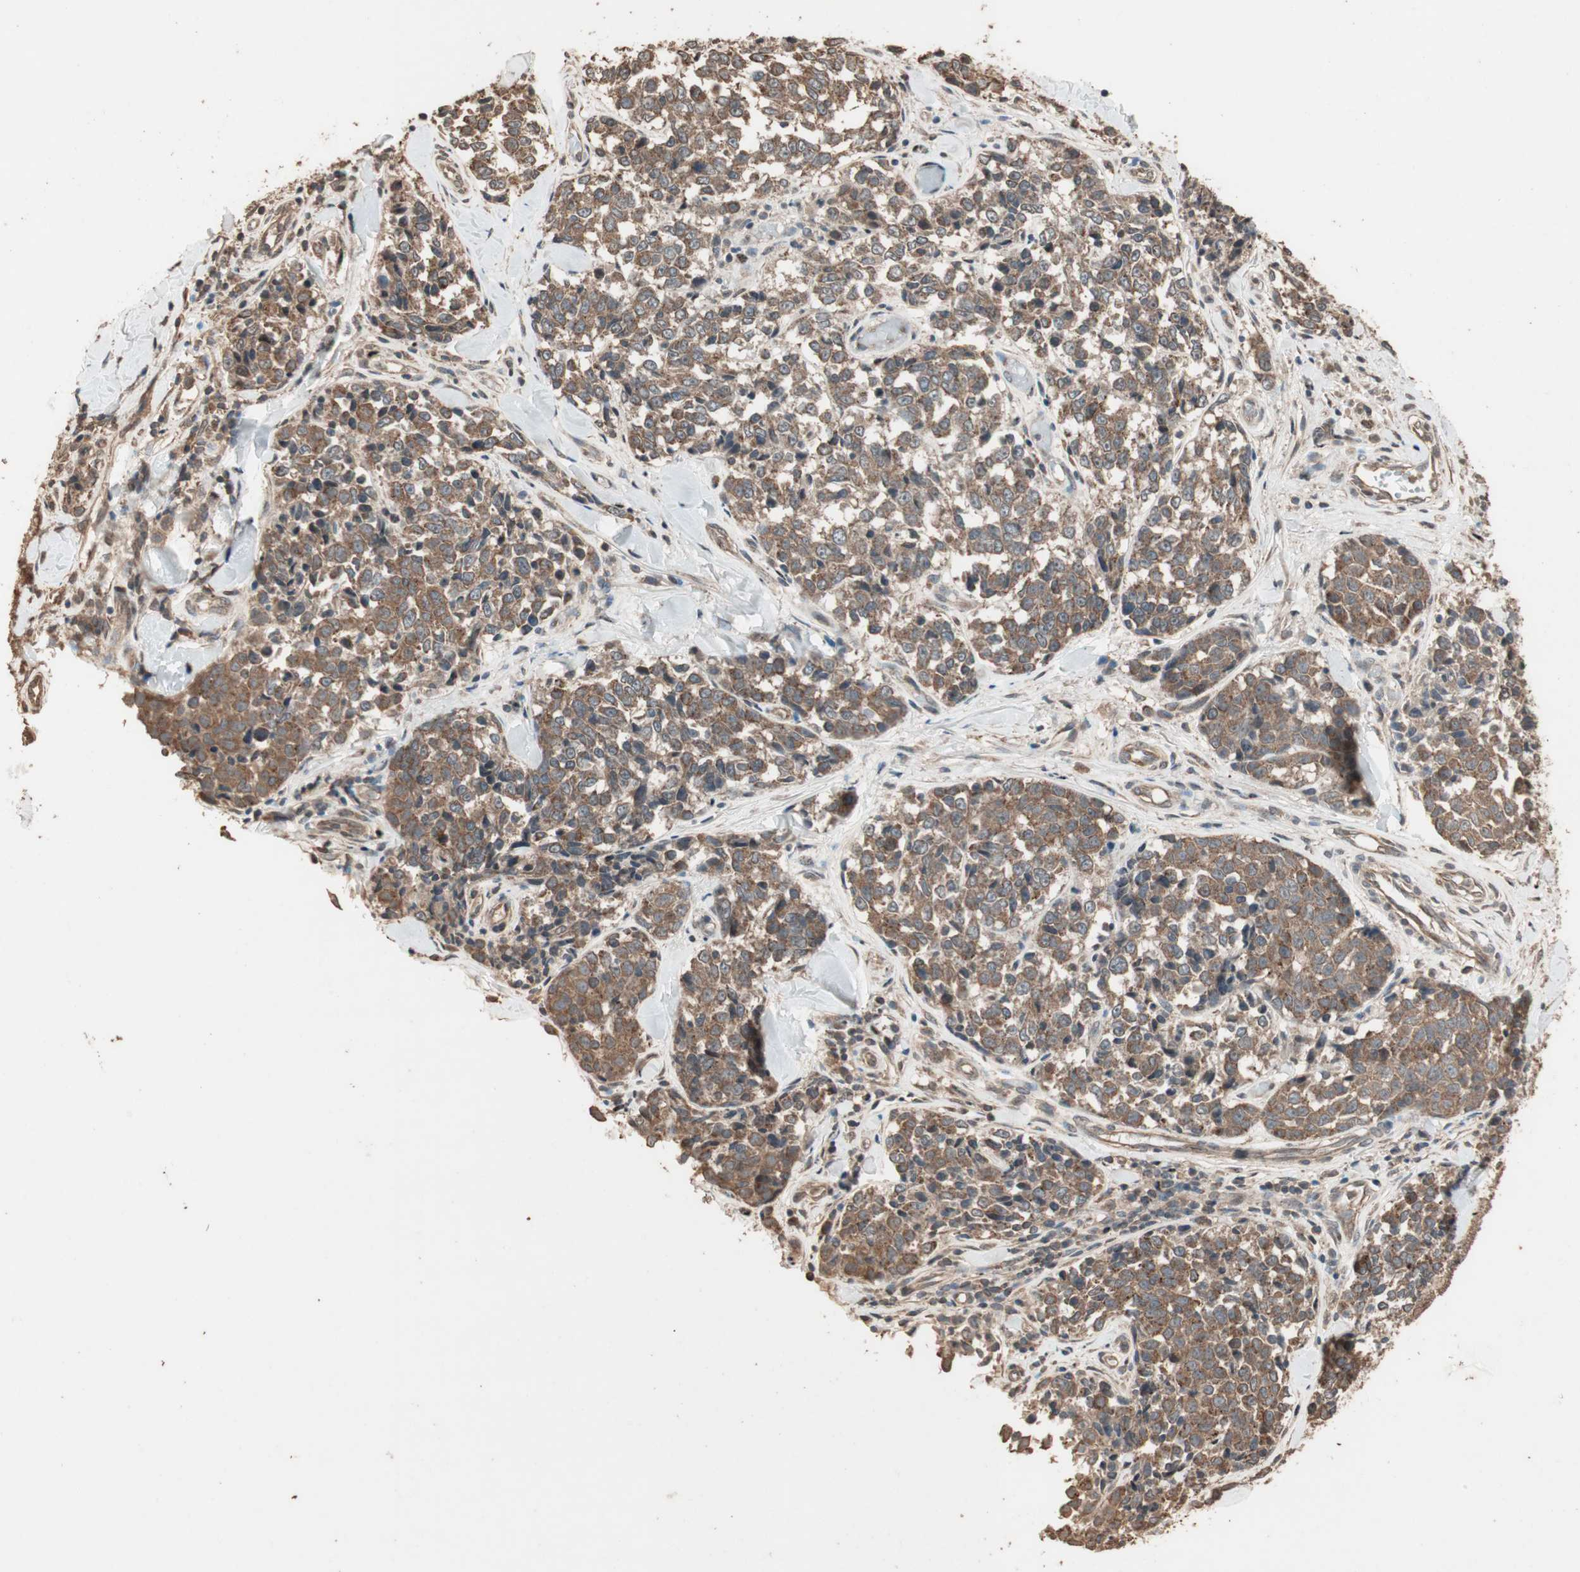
{"staining": {"intensity": "moderate", "quantity": ">75%", "location": "cytoplasmic/membranous"}, "tissue": "melanoma", "cell_type": "Tumor cells", "image_type": "cancer", "snomed": [{"axis": "morphology", "description": "Malignant melanoma, NOS"}, {"axis": "topography", "description": "Skin"}], "caption": "An IHC histopathology image of neoplastic tissue is shown. Protein staining in brown labels moderate cytoplasmic/membranous positivity in melanoma within tumor cells. The protein of interest is stained brown, and the nuclei are stained in blue (DAB (3,3'-diaminobenzidine) IHC with brightfield microscopy, high magnification).", "gene": "USP20", "patient": {"sex": "female", "age": 64}}